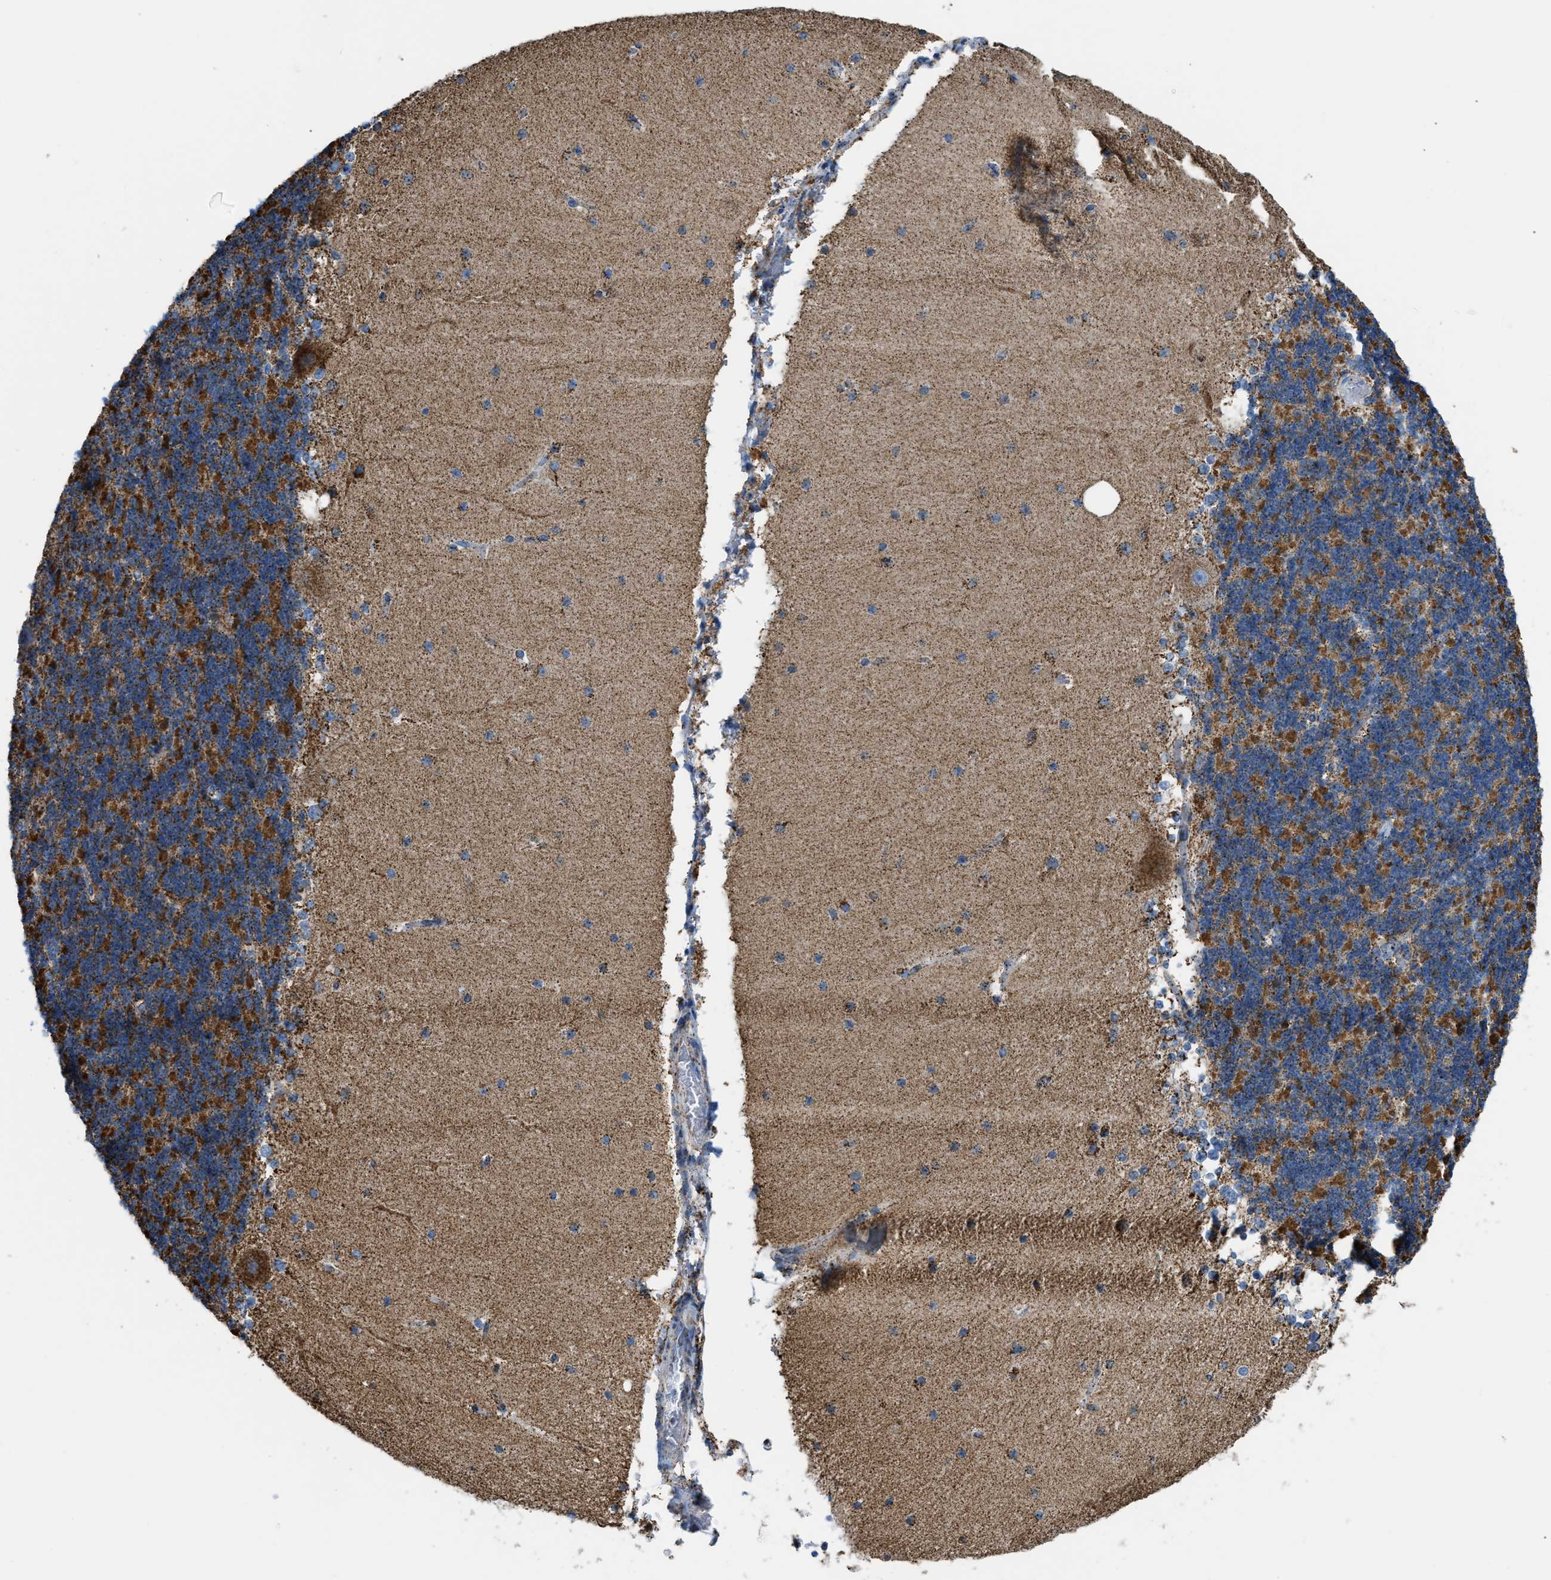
{"staining": {"intensity": "moderate", "quantity": ">75%", "location": "cytoplasmic/membranous"}, "tissue": "cerebellum", "cell_type": "Cells in granular layer", "image_type": "normal", "snomed": [{"axis": "morphology", "description": "Normal tissue, NOS"}, {"axis": "topography", "description": "Cerebellum"}], "caption": "Immunohistochemical staining of benign human cerebellum shows moderate cytoplasmic/membranous protein staining in approximately >75% of cells in granular layer.", "gene": "ETFB", "patient": {"sex": "female", "age": 19}}